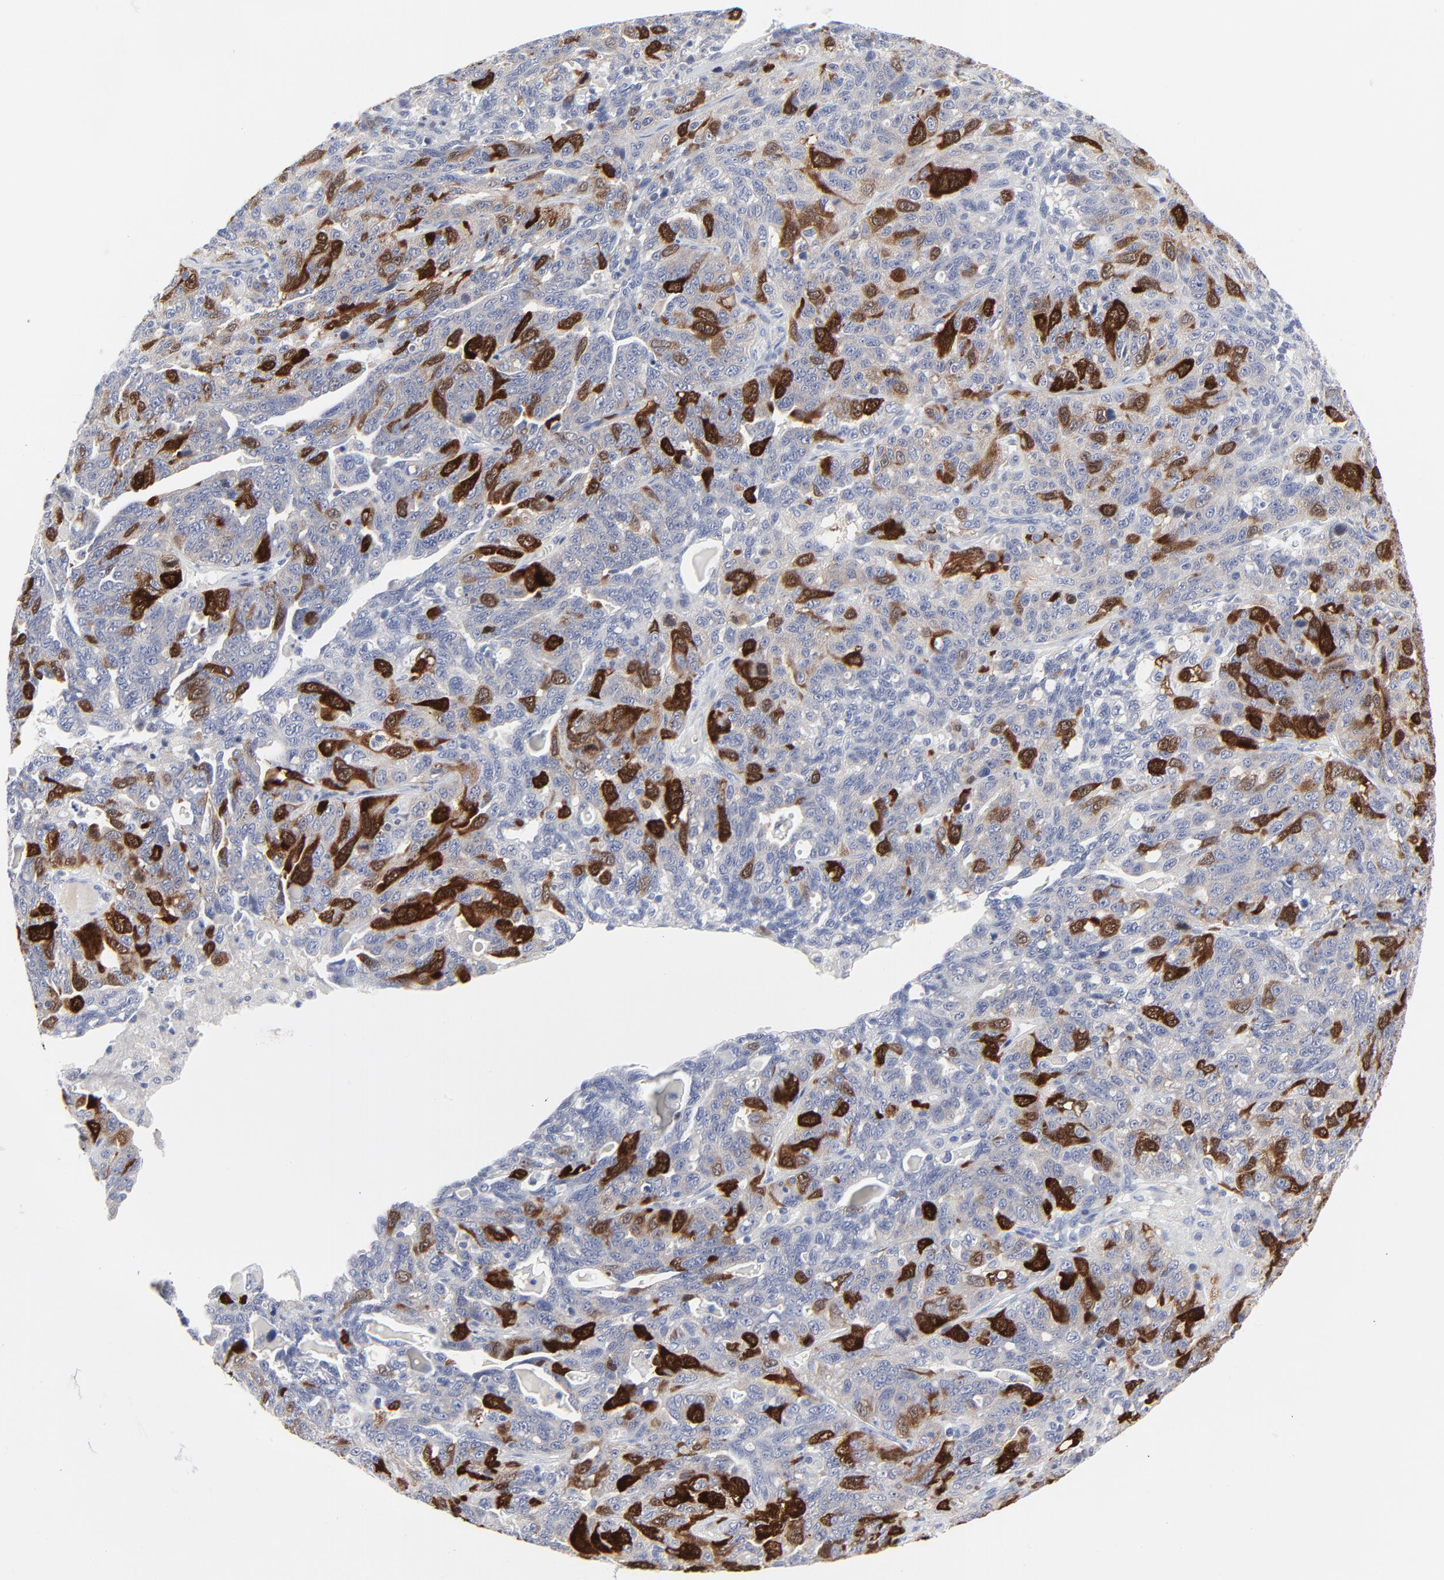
{"staining": {"intensity": "strong", "quantity": "25%-75%", "location": "cytoplasmic/membranous,nuclear"}, "tissue": "ovarian cancer", "cell_type": "Tumor cells", "image_type": "cancer", "snomed": [{"axis": "morphology", "description": "Cystadenocarcinoma, serous, NOS"}, {"axis": "topography", "description": "Ovary"}], "caption": "This is a micrograph of IHC staining of ovarian cancer (serous cystadenocarcinoma), which shows strong staining in the cytoplasmic/membranous and nuclear of tumor cells.", "gene": "CDK1", "patient": {"sex": "female", "age": 71}}